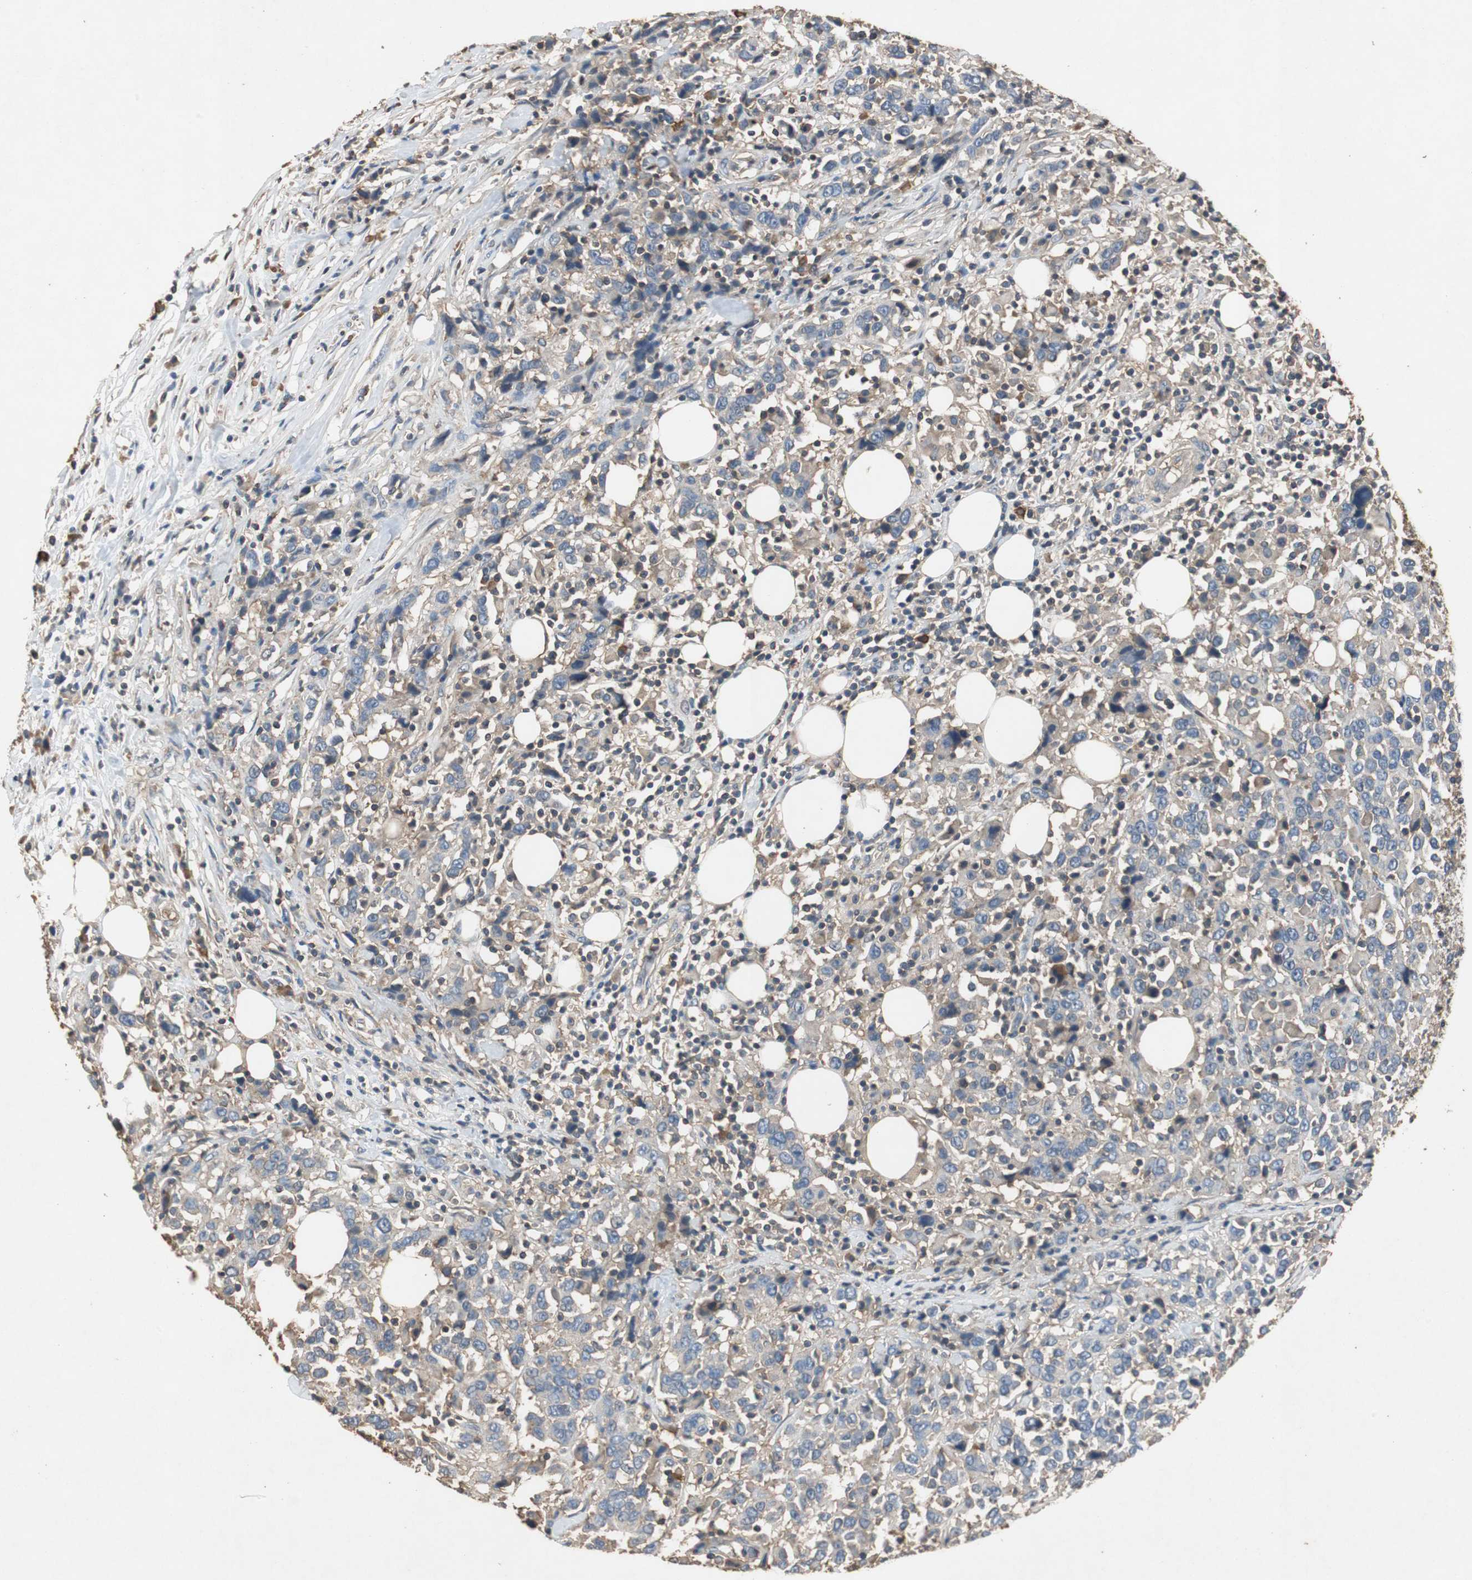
{"staining": {"intensity": "weak", "quantity": "<25%", "location": "cytoplasmic/membranous"}, "tissue": "urothelial cancer", "cell_type": "Tumor cells", "image_type": "cancer", "snomed": [{"axis": "morphology", "description": "Urothelial carcinoma, High grade"}, {"axis": "topography", "description": "Urinary bladder"}], "caption": "IHC histopathology image of neoplastic tissue: urothelial cancer stained with DAB reveals no significant protein staining in tumor cells.", "gene": "TNFRSF14", "patient": {"sex": "male", "age": 61}}